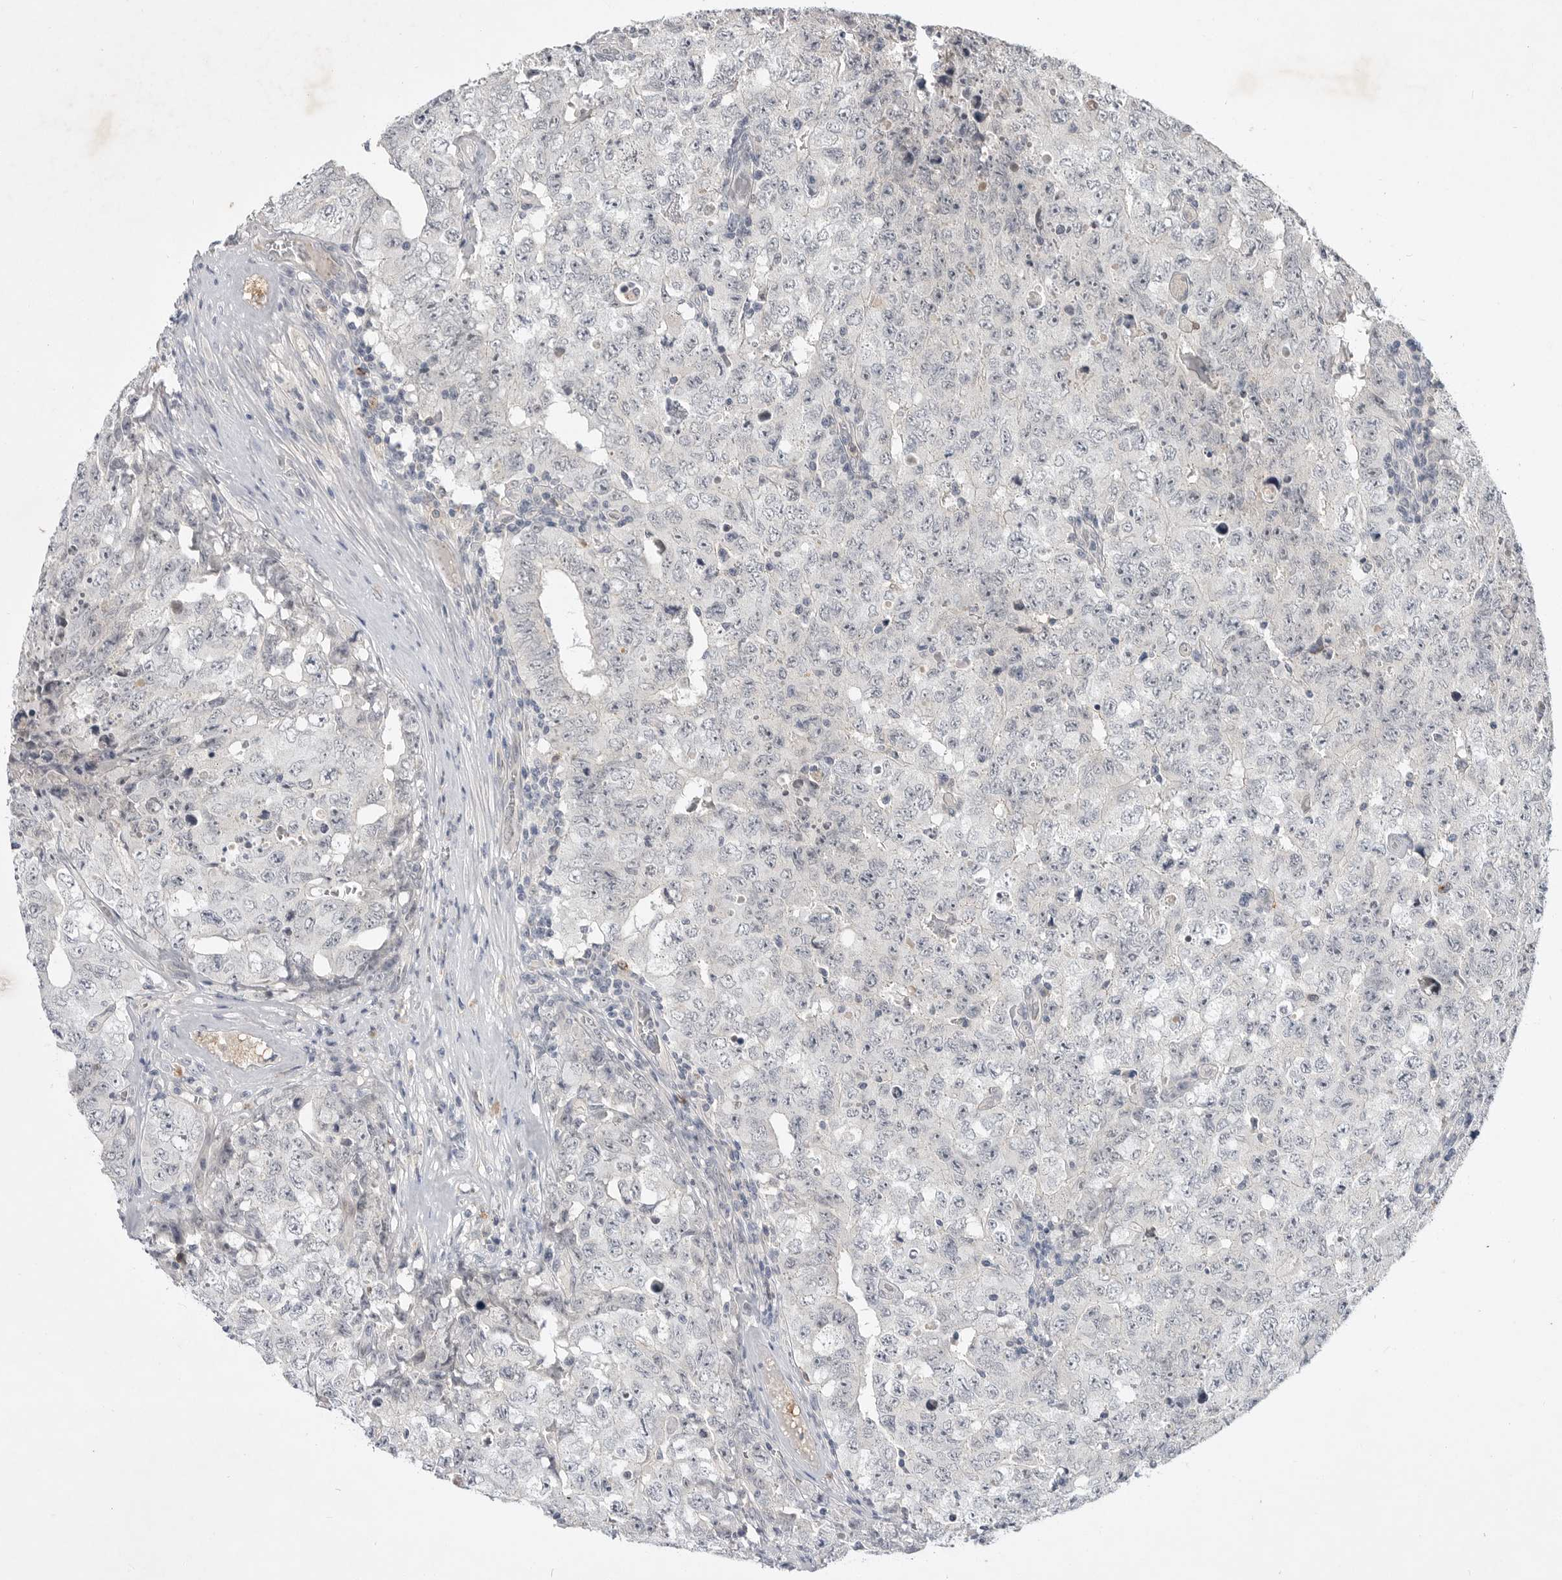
{"staining": {"intensity": "negative", "quantity": "none", "location": "none"}, "tissue": "testis cancer", "cell_type": "Tumor cells", "image_type": "cancer", "snomed": [{"axis": "morphology", "description": "Carcinoma, Embryonal, NOS"}, {"axis": "topography", "description": "Testis"}], "caption": "This histopathology image is of testis cancer (embryonal carcinoma) stained with immunohistochemistry (IHC) to label a protein in brown with the nuclei are counter-stained blue. There is no positivity in tumor cells. (Brightfield microscopy of DAB immunohistochemistry at high magnification).", "gene": "ITGAD", "patient": {"sex": "male", "age": 26}}